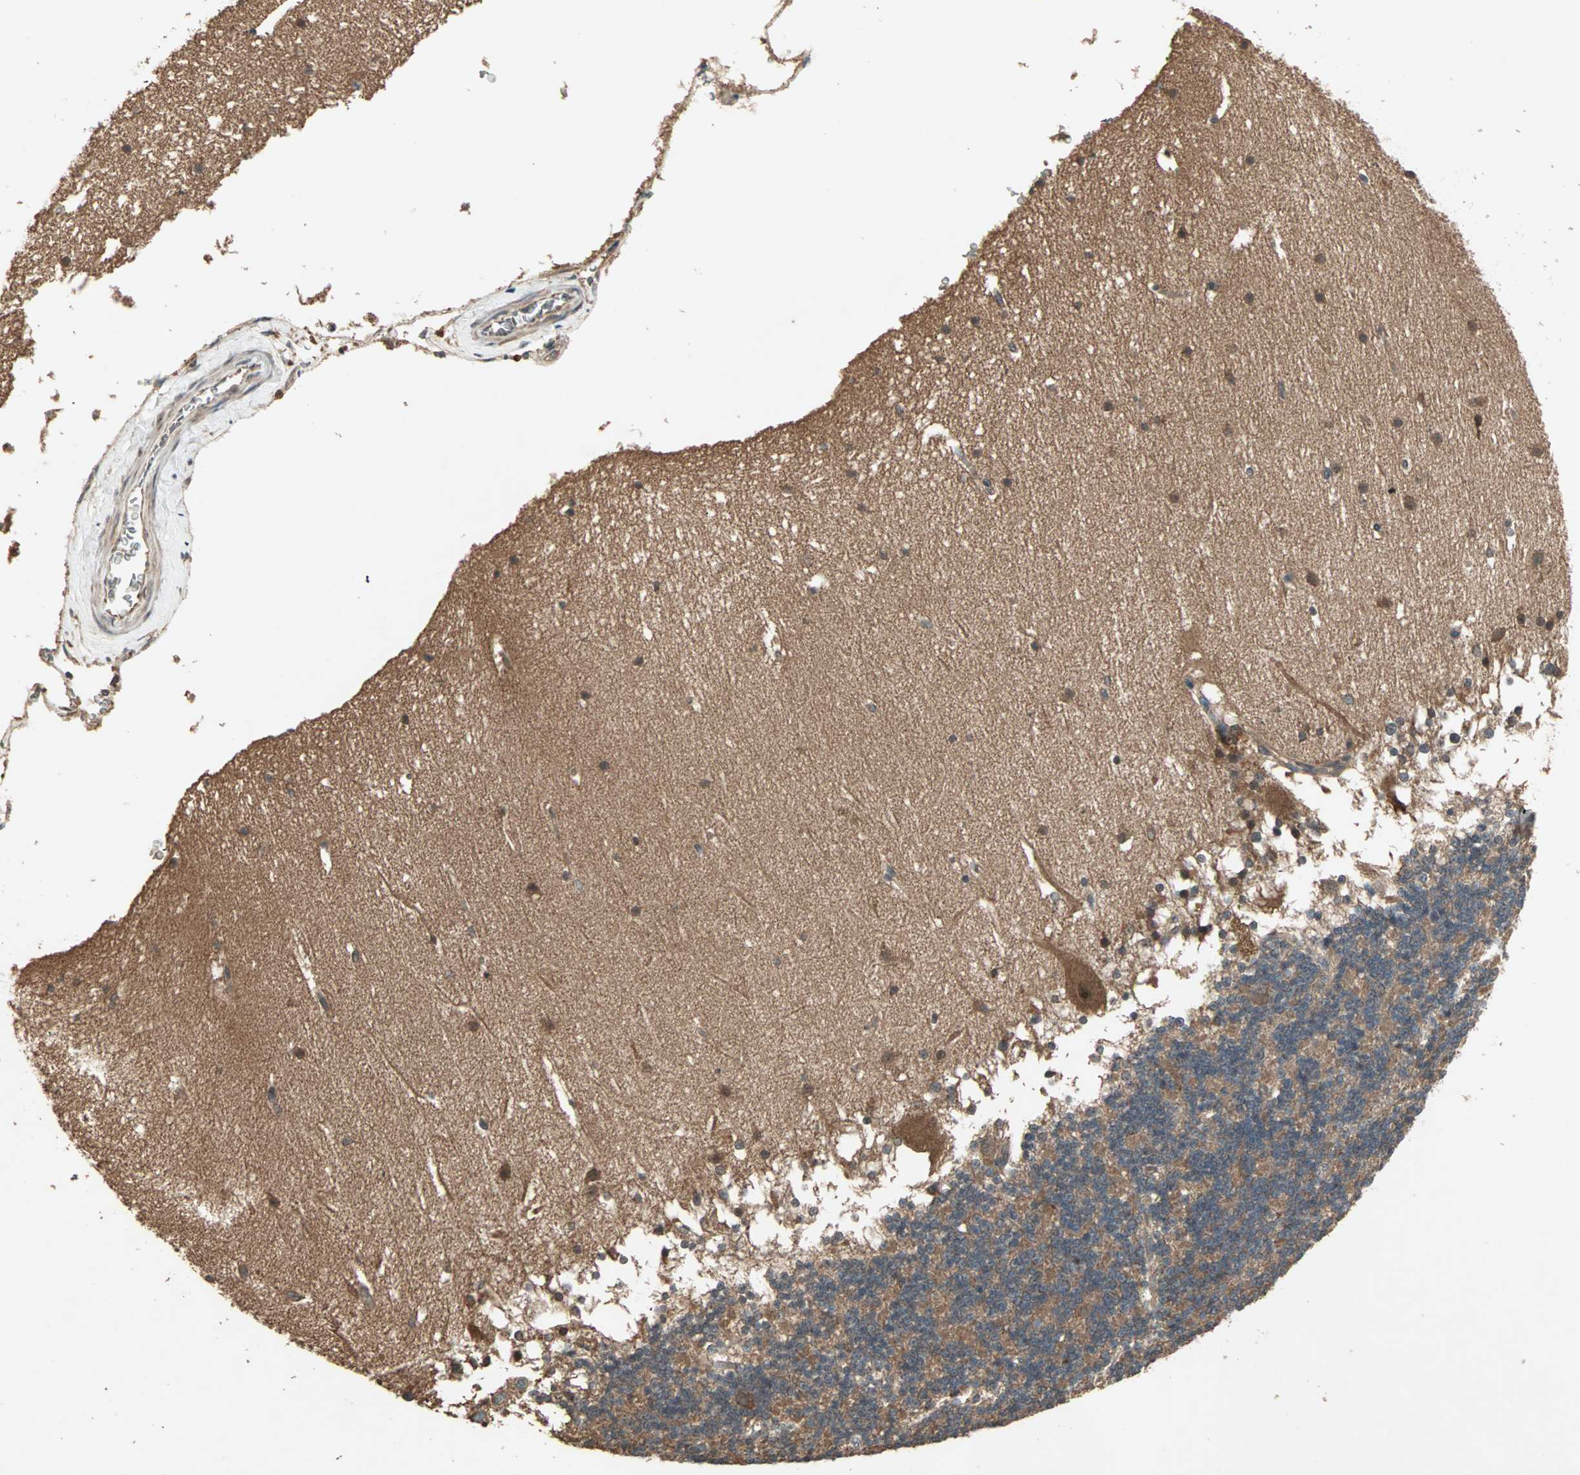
{"staining": {"intensity": "moderate", "quantity": ">75%", "location": "cytoplasmic/membranous"}, "tissue": "cerebellum", "cell_type": "Cells in granular layer", "image_type": "normal", "snomed": [{"axis": "morphology", "description": "Normal tissue, NOS"}, {"axis": "topography", "description": "Cerebellum"}], "caption": "IHC of normal human cerebellum reveals medium levels of moderate cytoplasmic/membranous expression in approximately >75% of cells in granular layer.", "gene": "UBAC1", "patient": {"sex": "female", "age": 19}}